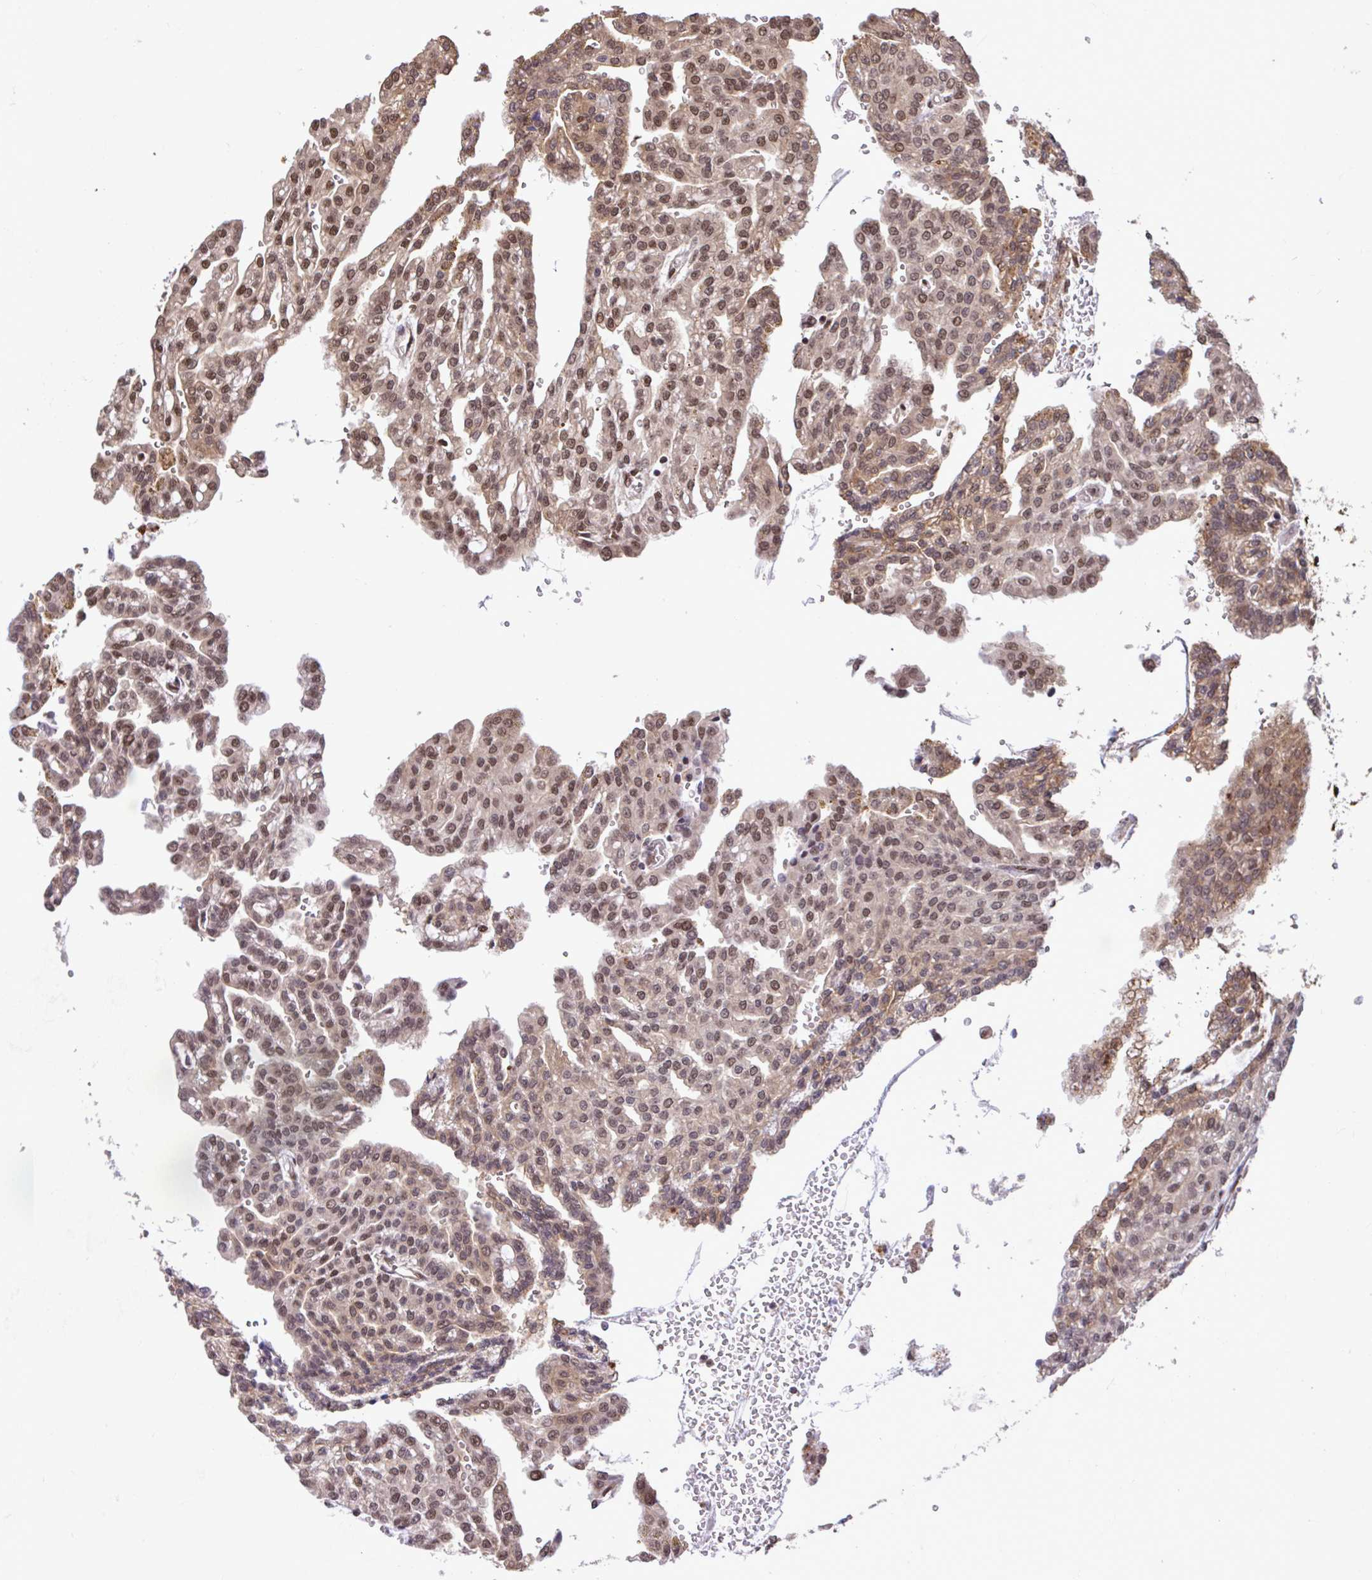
{"staining": {"intensity": "moderate", "quantity": ">75%", "location": "nuclear"}, "tissue": "renal cancer", "cell_type": "Tumor cells", "image_type": "cancer", "snomed": [{"axis": "morphology", "description": "Adenocarcinoma, NOS"}, {"axis": "topography", "description": "Kidney"}], "caption": "Protein staining exhibits moderate nuclear positivity in approximately >75% of tumor cells in renal adenocarcinoma.", "gene": "GLIS3", "patient": {"sex": "male", "age": 63}}